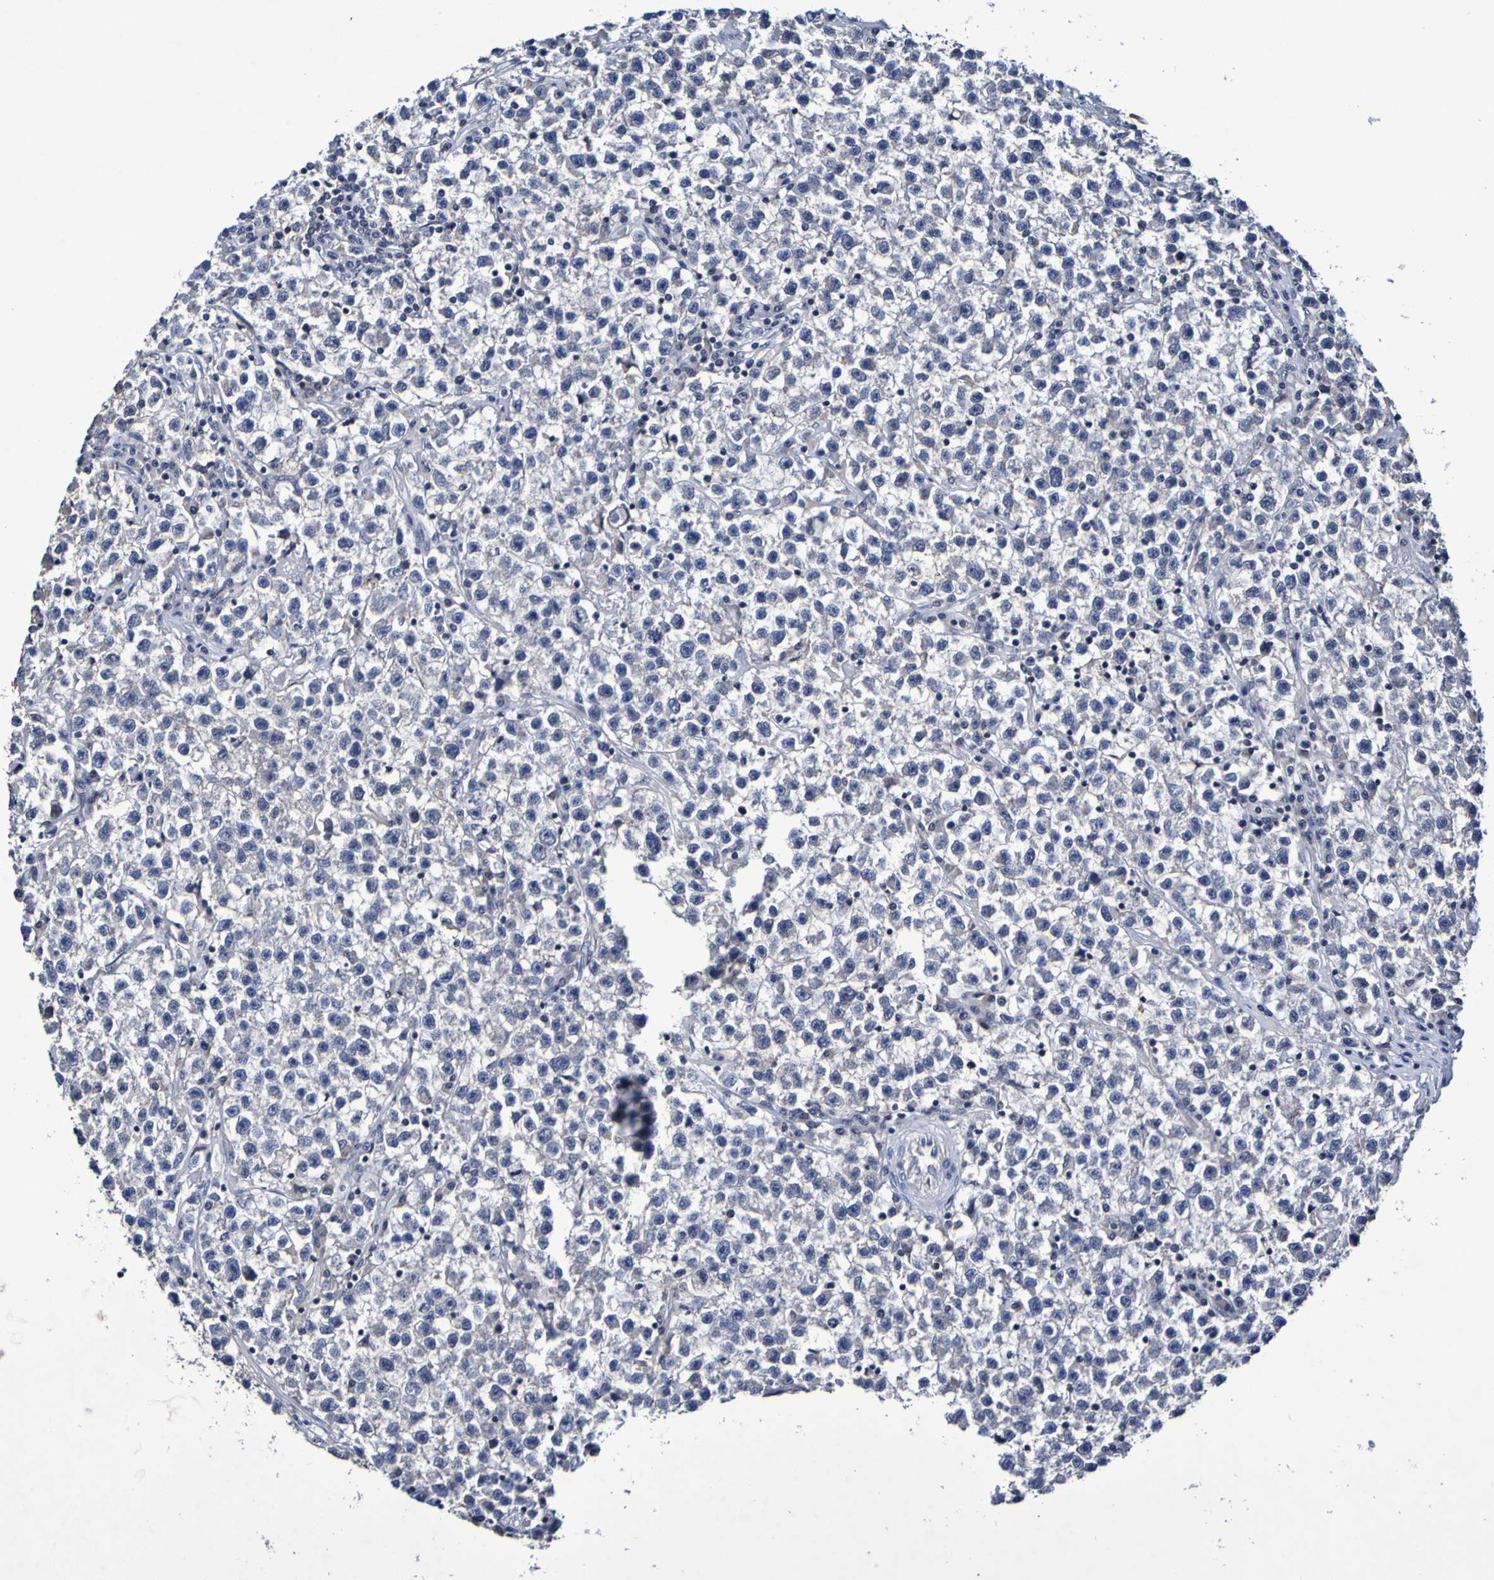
{"staining": {"intensity": "negative", "quantity": "none", "location": "none"}, "tissue": "testis cancer", "cell_type": "Tumor cells", "image_type": "cancer", "snomed": [{"axis": "morphology", "description": "Seminoma, NOS"}, {"axis": "topography", "description": "Testis"}], "caption": "IHC of human seminoma (testis) reveals no positivity in tumor cells.", "gene": "PTP4A2", "patient": {"sex": "male", "age": 22}}